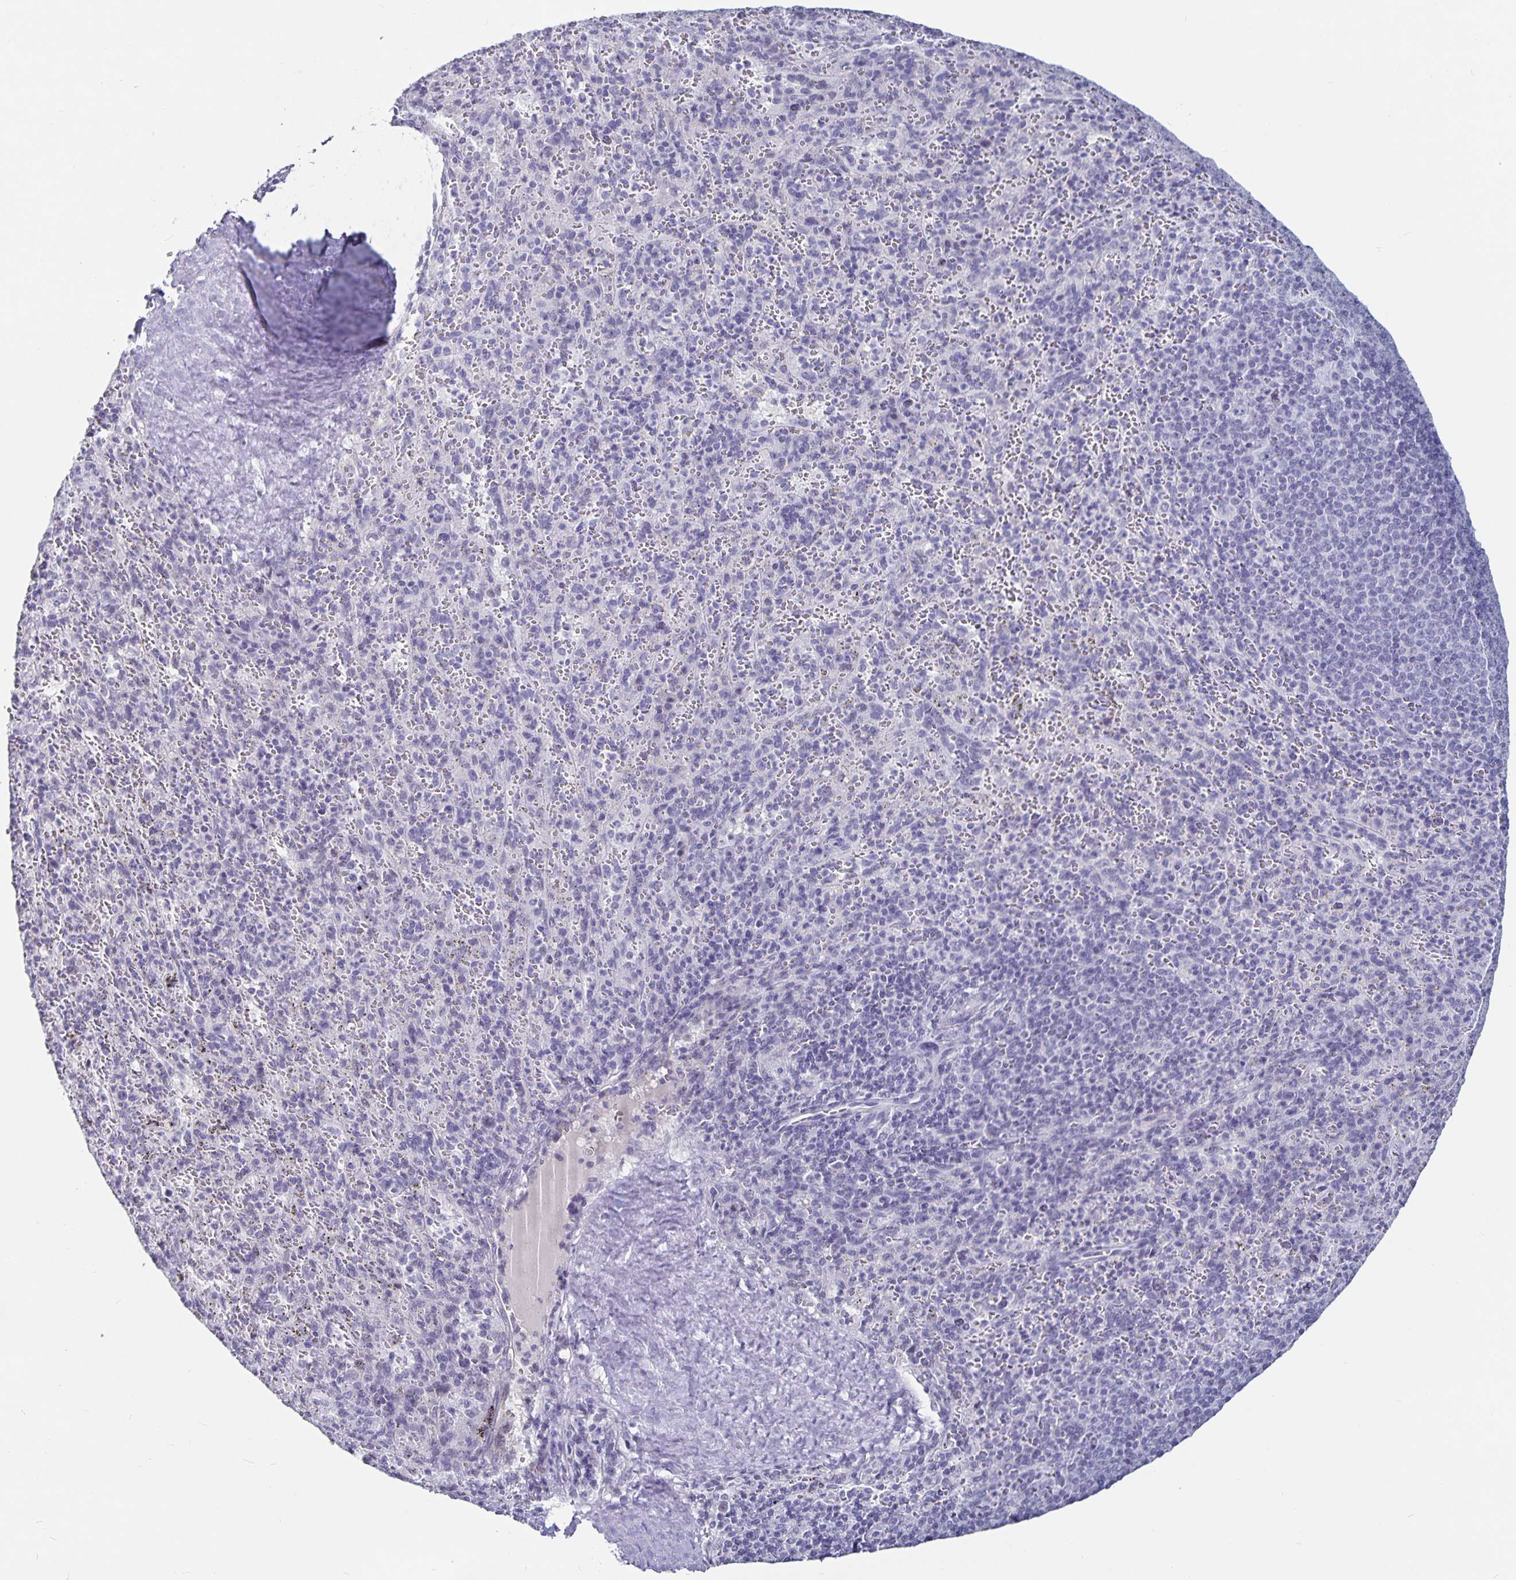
{"staining": {"intensity": "negative", "quantity": "none", "location": "none"}, "tissue": "spleen", "cell_type": "Cells in red pulp", "image_type": "normal", "snomed": [{"axis": "morphology", "description": "Normal tissue, NOS"}, {"axis": "topography", "description": "Spleen"}], "caption": "Immunohistochemistry (IHC) of unremarkable human spleen reveals no positivity in cells in red pulp. (Brightfield microscopy of DAB (3,3'-diaminobenzidine) IHC at high magnification).", "gene": "OLIG2", "patient": {"sex": "male", "age": 57}}